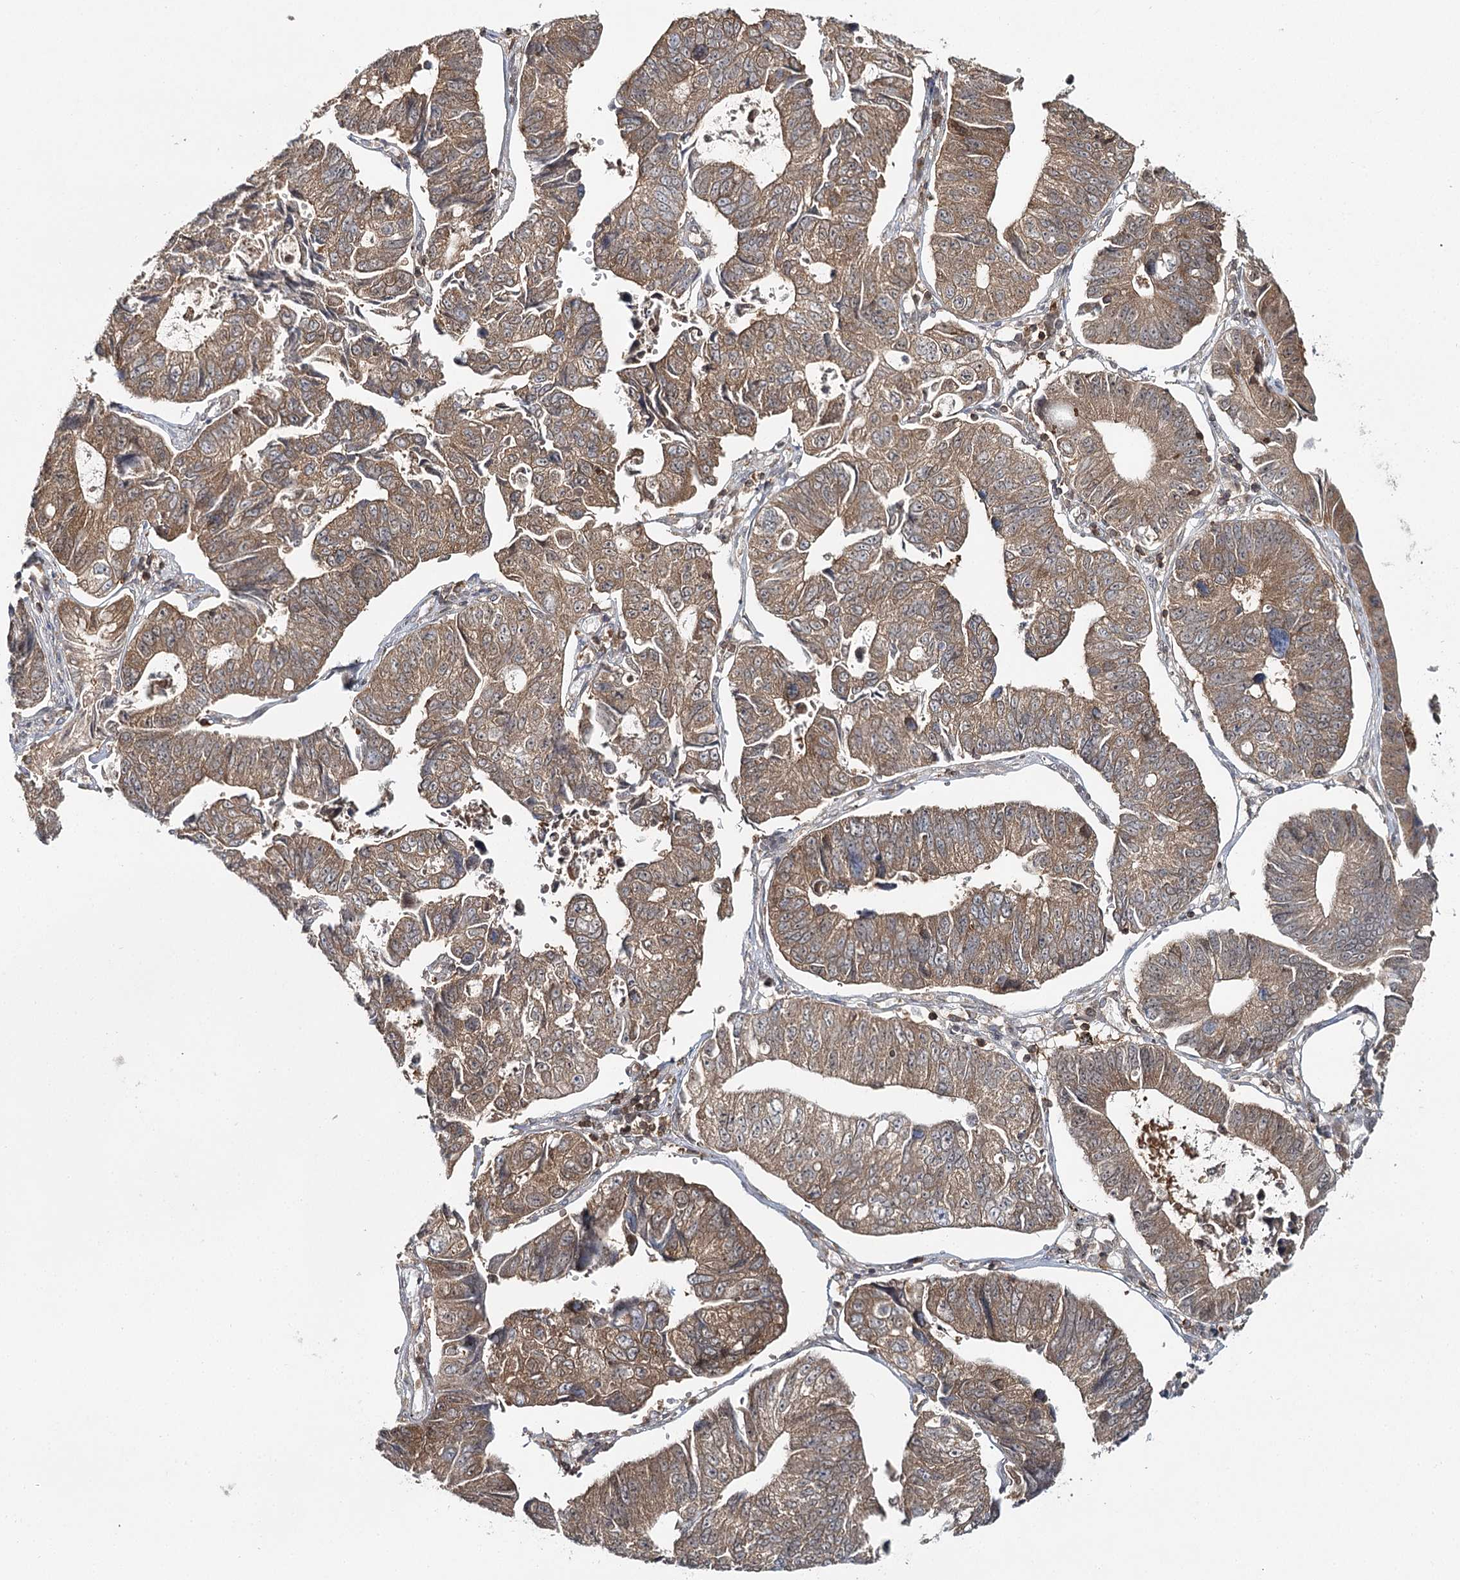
{"staining": {"intensity": "moderate", "quantity": ">75%", "location": "cytoplasmic/membranous"}, "tissue": "stomach cancer", "cell_type": "Tumor cells", "image_type": "cancer", "snomed": [{"axis": "morphology", "description": "Adenocarcinoma, NOS"}, {"axis": "topography", "description": "Stomach"}], "caption": "Human stomach cancer (adenocarcinoma) stained with a brown dye demonstrates moderate cytoplasmic/membranous positive positivity in about >75% of tumor cells.", "gene": "FAM120B", "patient": {"sex": "male", "age": 59}}